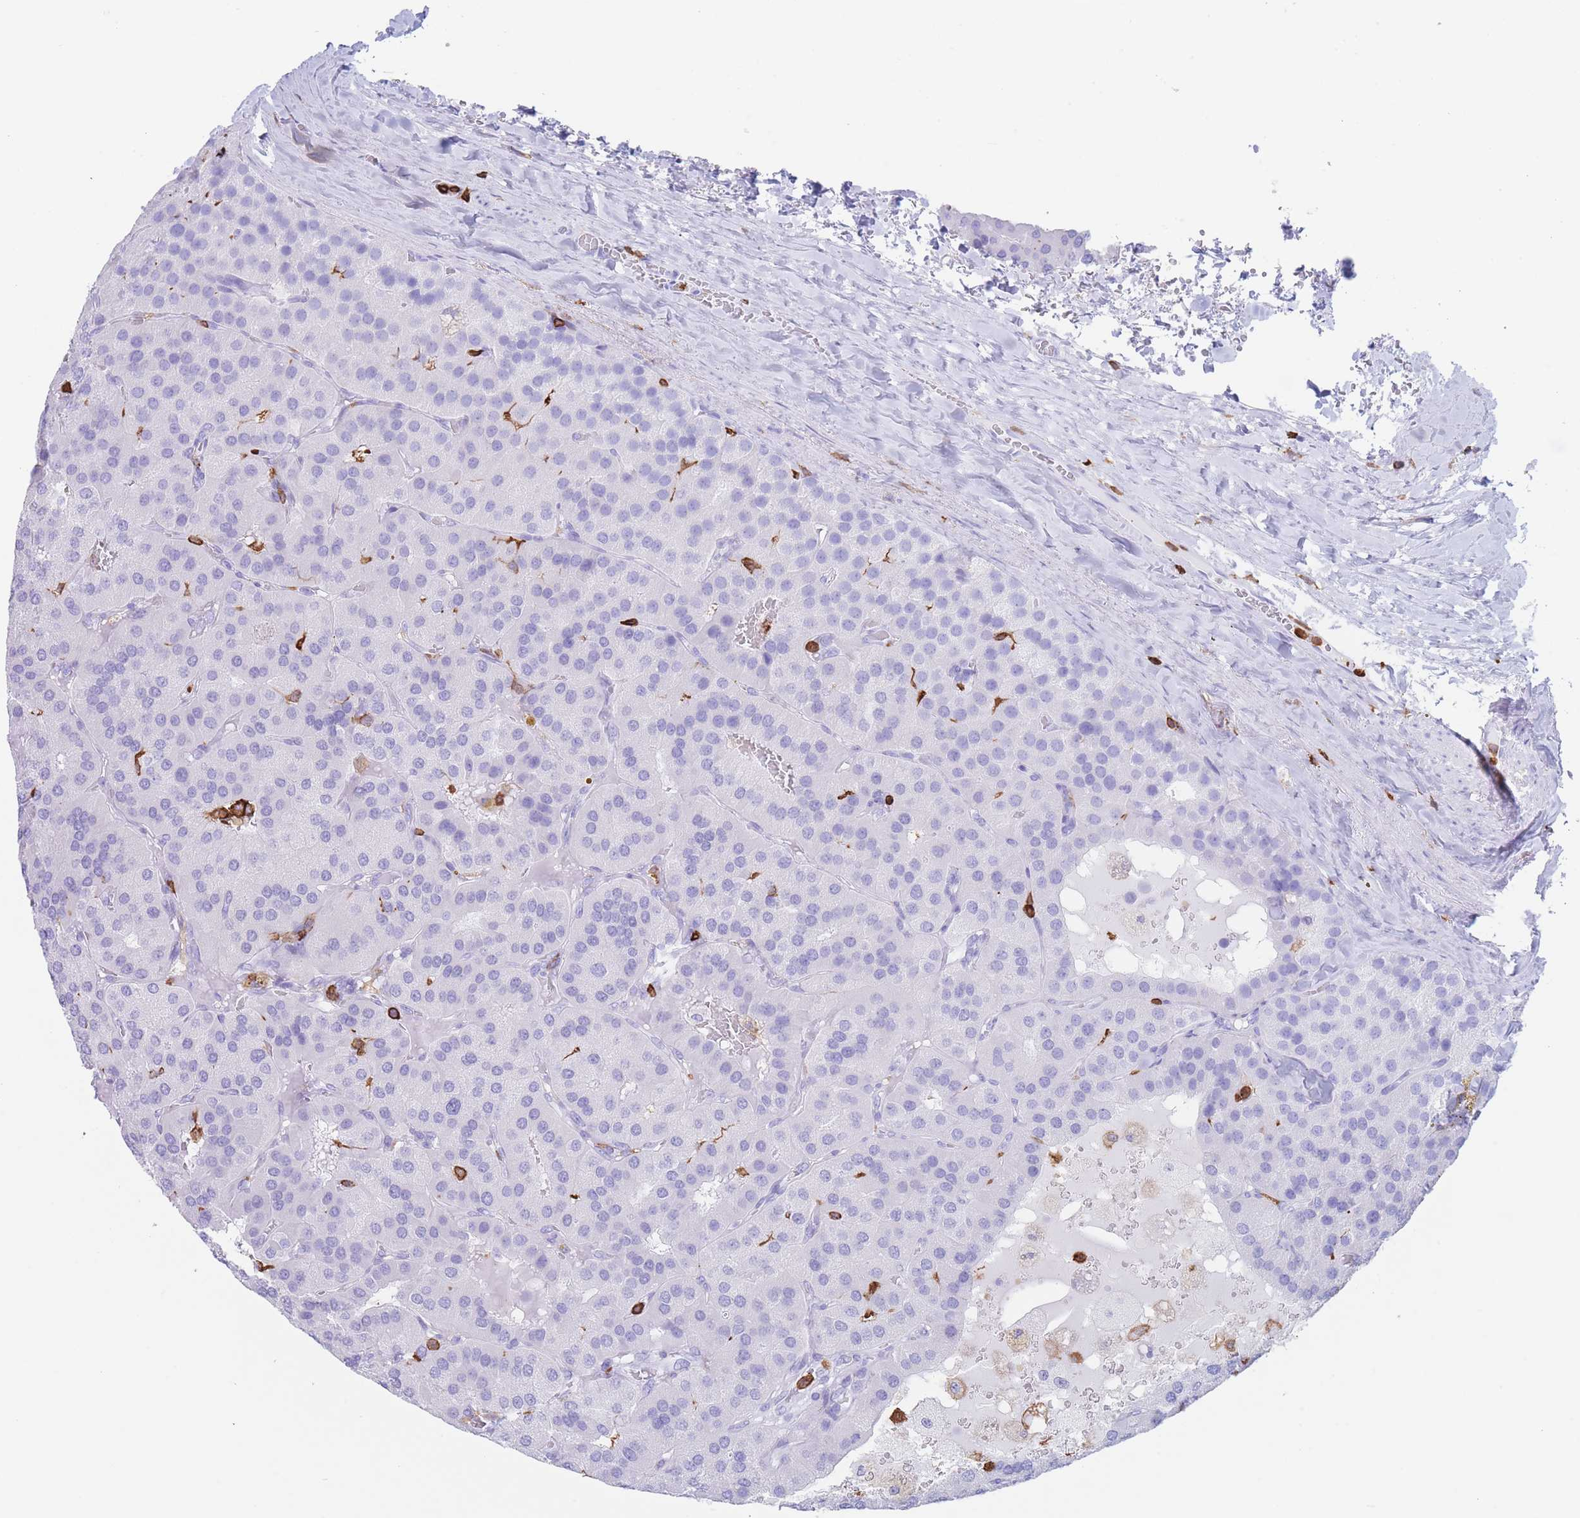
{"staining": {"intensity": "negative", "quantity": "none", "location": "none"}, "tissue": "parathyroid gland", "cell_type": "Glandular cells", "image_type": "normal", "snomed": [{"axis": "morphology", "description": "Normal tissue, NOS"}, {"axis": "morphology", "description": "Adenoma, NOS"}, {"axis": "topography", "description": "Parathyroid gland"}], "caption": "Normal parathyroid gland was stained to show a protein in brown. There is no significant expression in glandular cells.", "gene": "CORO1A", "patient": {"sex": "female", "age": 86}}